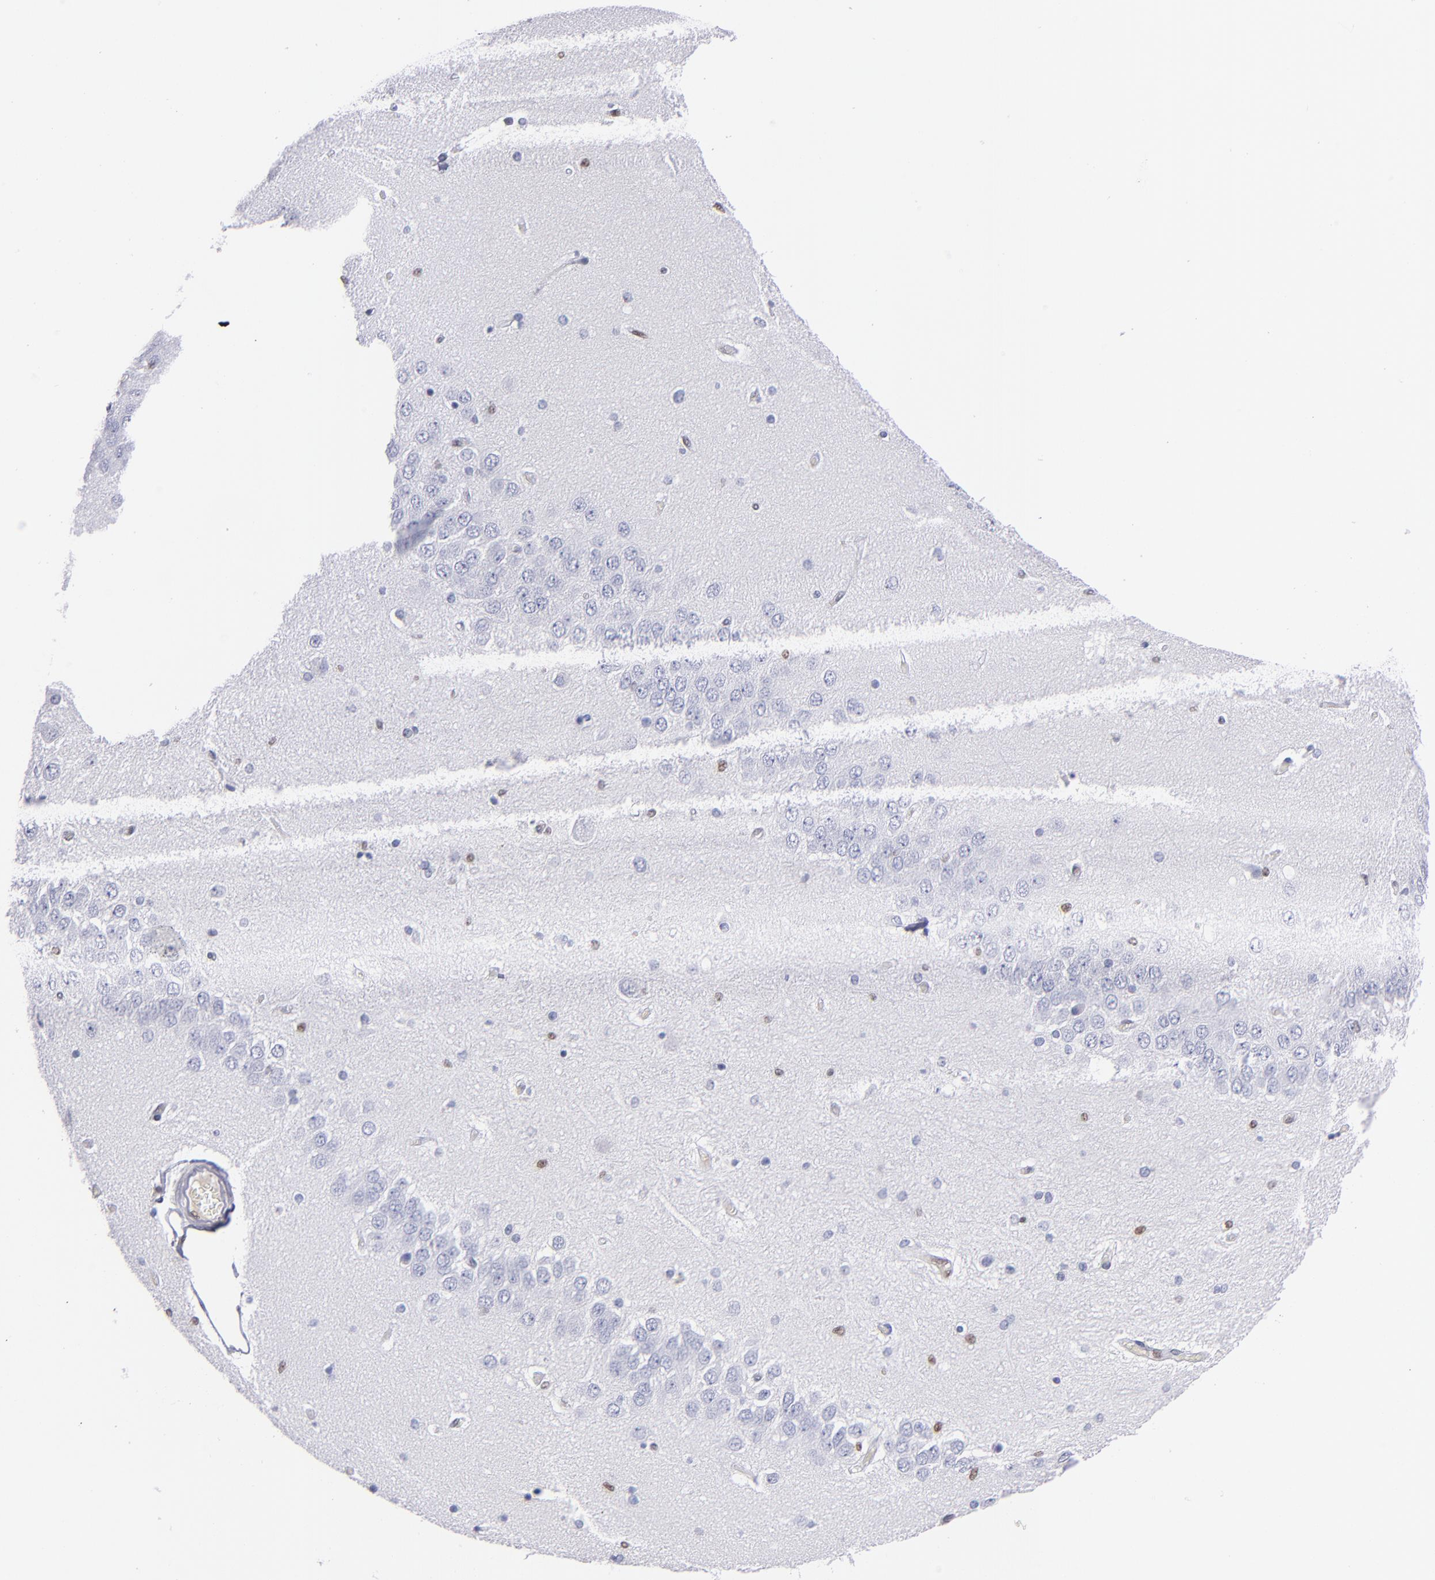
{"staining": {"intensity": "moderate", "quantity": "<25%", "location": "nuclear"}, "tissue": "hippocampus", "cell_type": "Glial cells", "image_type": "normal", "snomed": [{"axis": "morphology", "description": "Normal tissue, NOS"}, {"axis": "topography", "description": "Hippocampus"}], "caption": "This micrograph demonstrates immunohistochemistry (IHC) staining of normal human hippocampus, with low moderate nuclear staining in approximately <25% of glial cells.", "gene": "IFI16", "patient": {"sex": "female", "age": 54}}